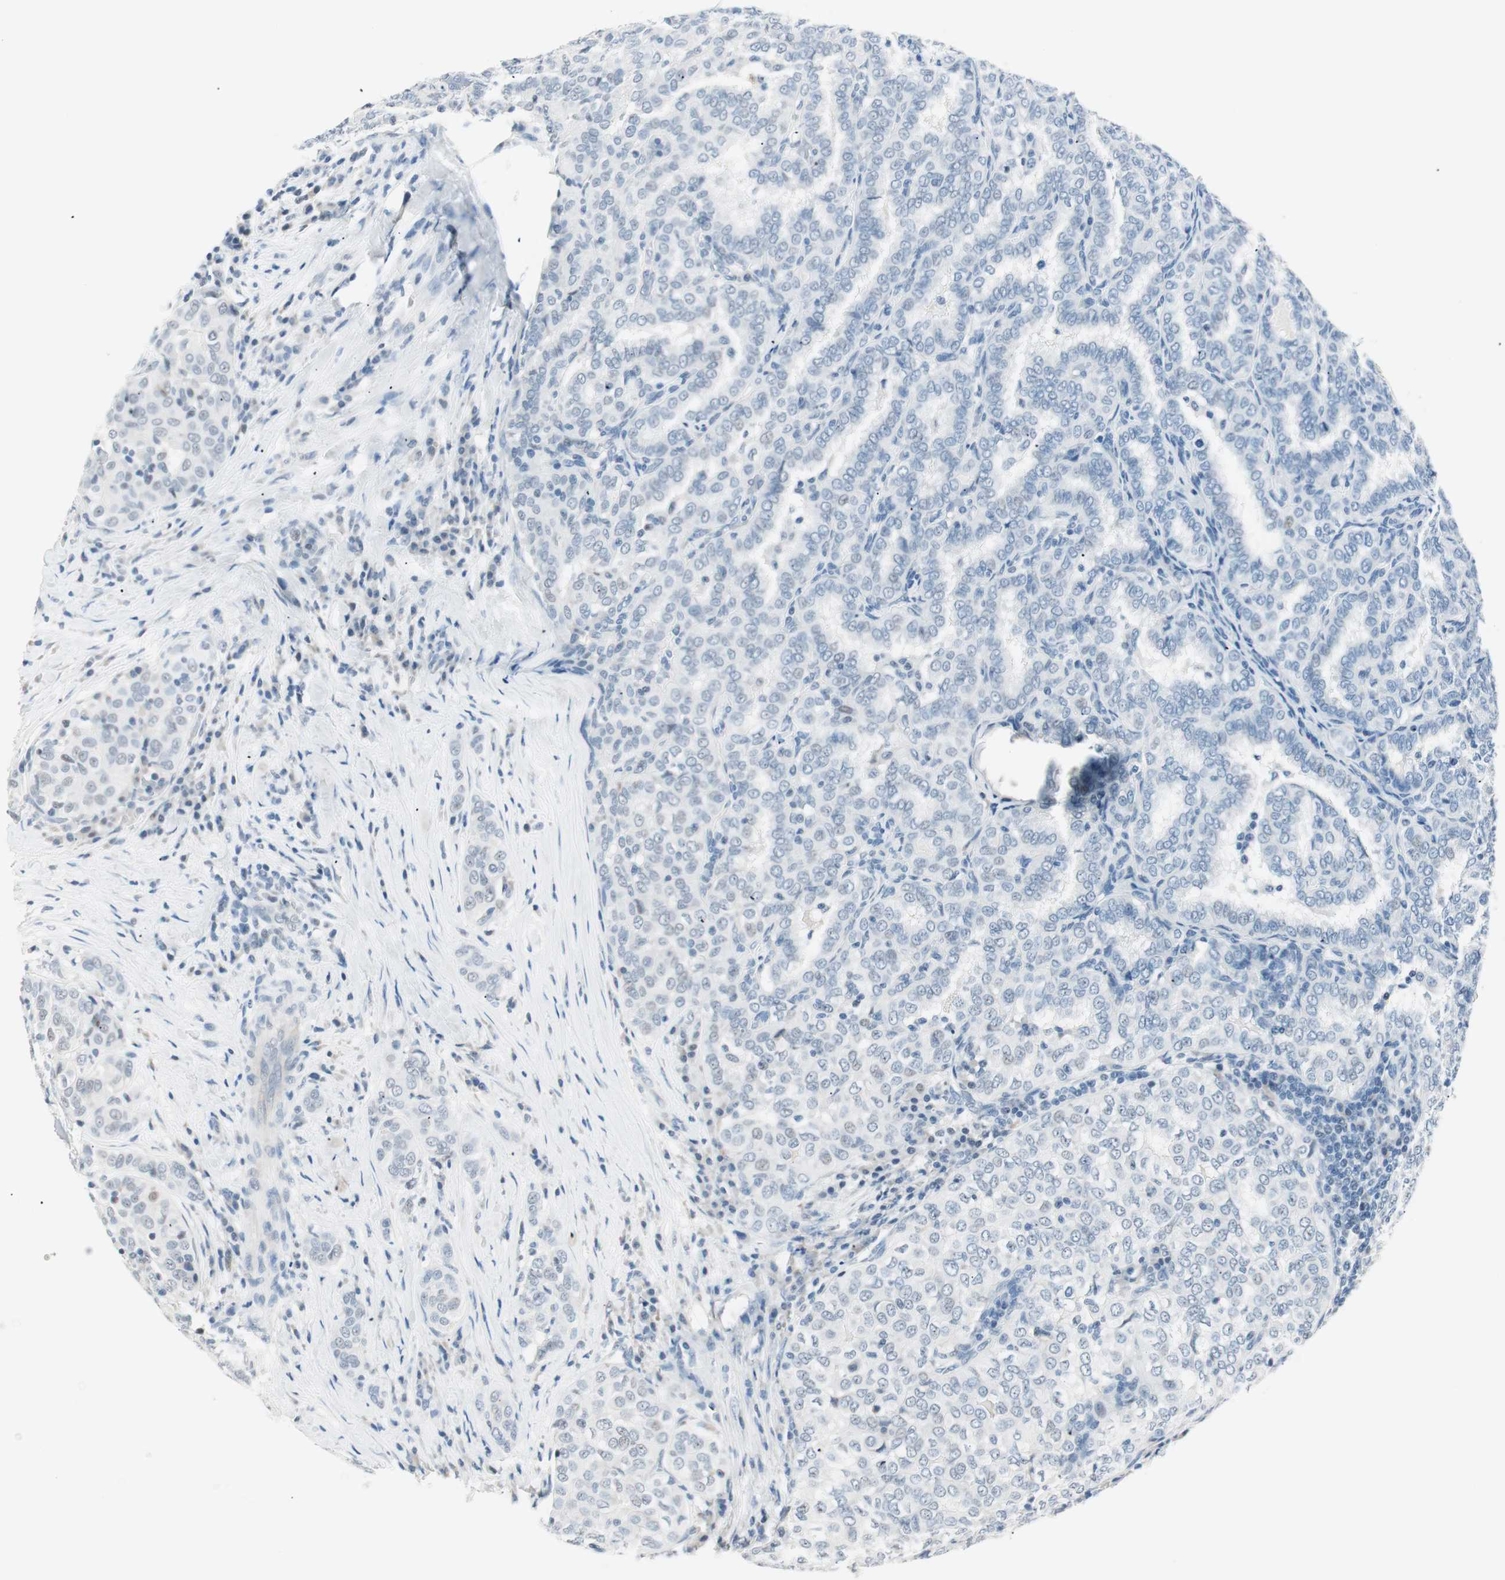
{"staining": {"intensity": "negative", "quantity": "none", "location": "none"}, "tissue": "thyroid cancer", "cell_type": "Tumor cells", "image_type": "cancer", "snomed": [{"axis": "morphology", "description": "Papillary adenocarcinoma, NOS"}, {"axis": "topography", "description": "Thyroid gland"}], "caption": "Photomicrograph shows no significant protein expression in tumor cells of thyroid cancer.", "gene": "HOXB13", "patient": {"sex": "female", "age": 30}}